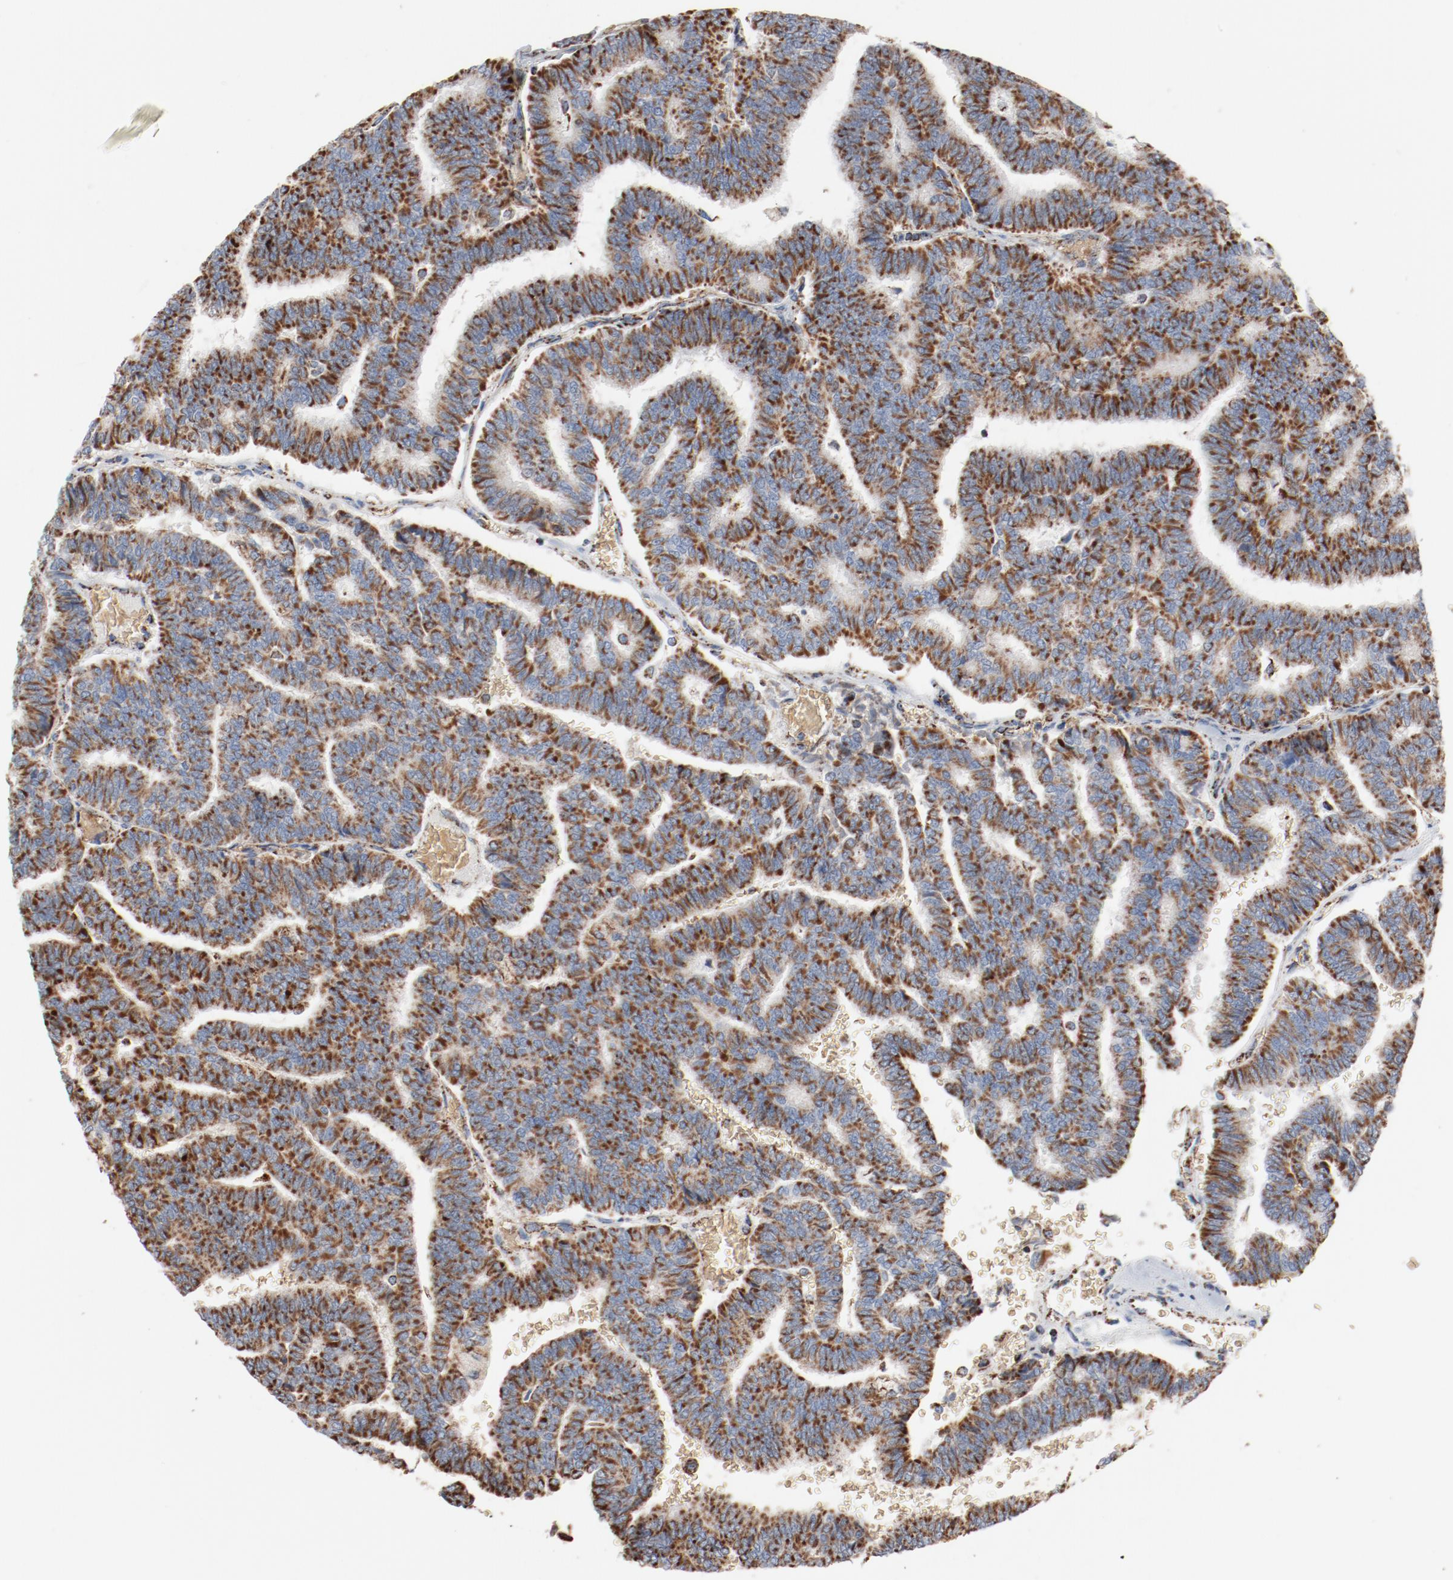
{"staining": {"intensity": "moderate", "quantity": ">75%", "location": "cytoplasmic/membranous"}, "tissue": "thyroid cancer", "cell_type": "Tumor cells", "image_type": "cancer", "snomed": [{"axis": "morphology", "description": "Papillary adenocarcinoma, NOS"}, {"axis": "topography", "description": "Thyroid gland"}], "caption": "Protein staining reveals moderate cytoplasmic/membranous positivity in about >75% of tumor cells in thyroid cancer (papillary adenocarcinoma). (IHC, brightfield microscopy, high magnification).", "gene": "NDUFB8", "patient": {"sex": "female", "age": 35}}